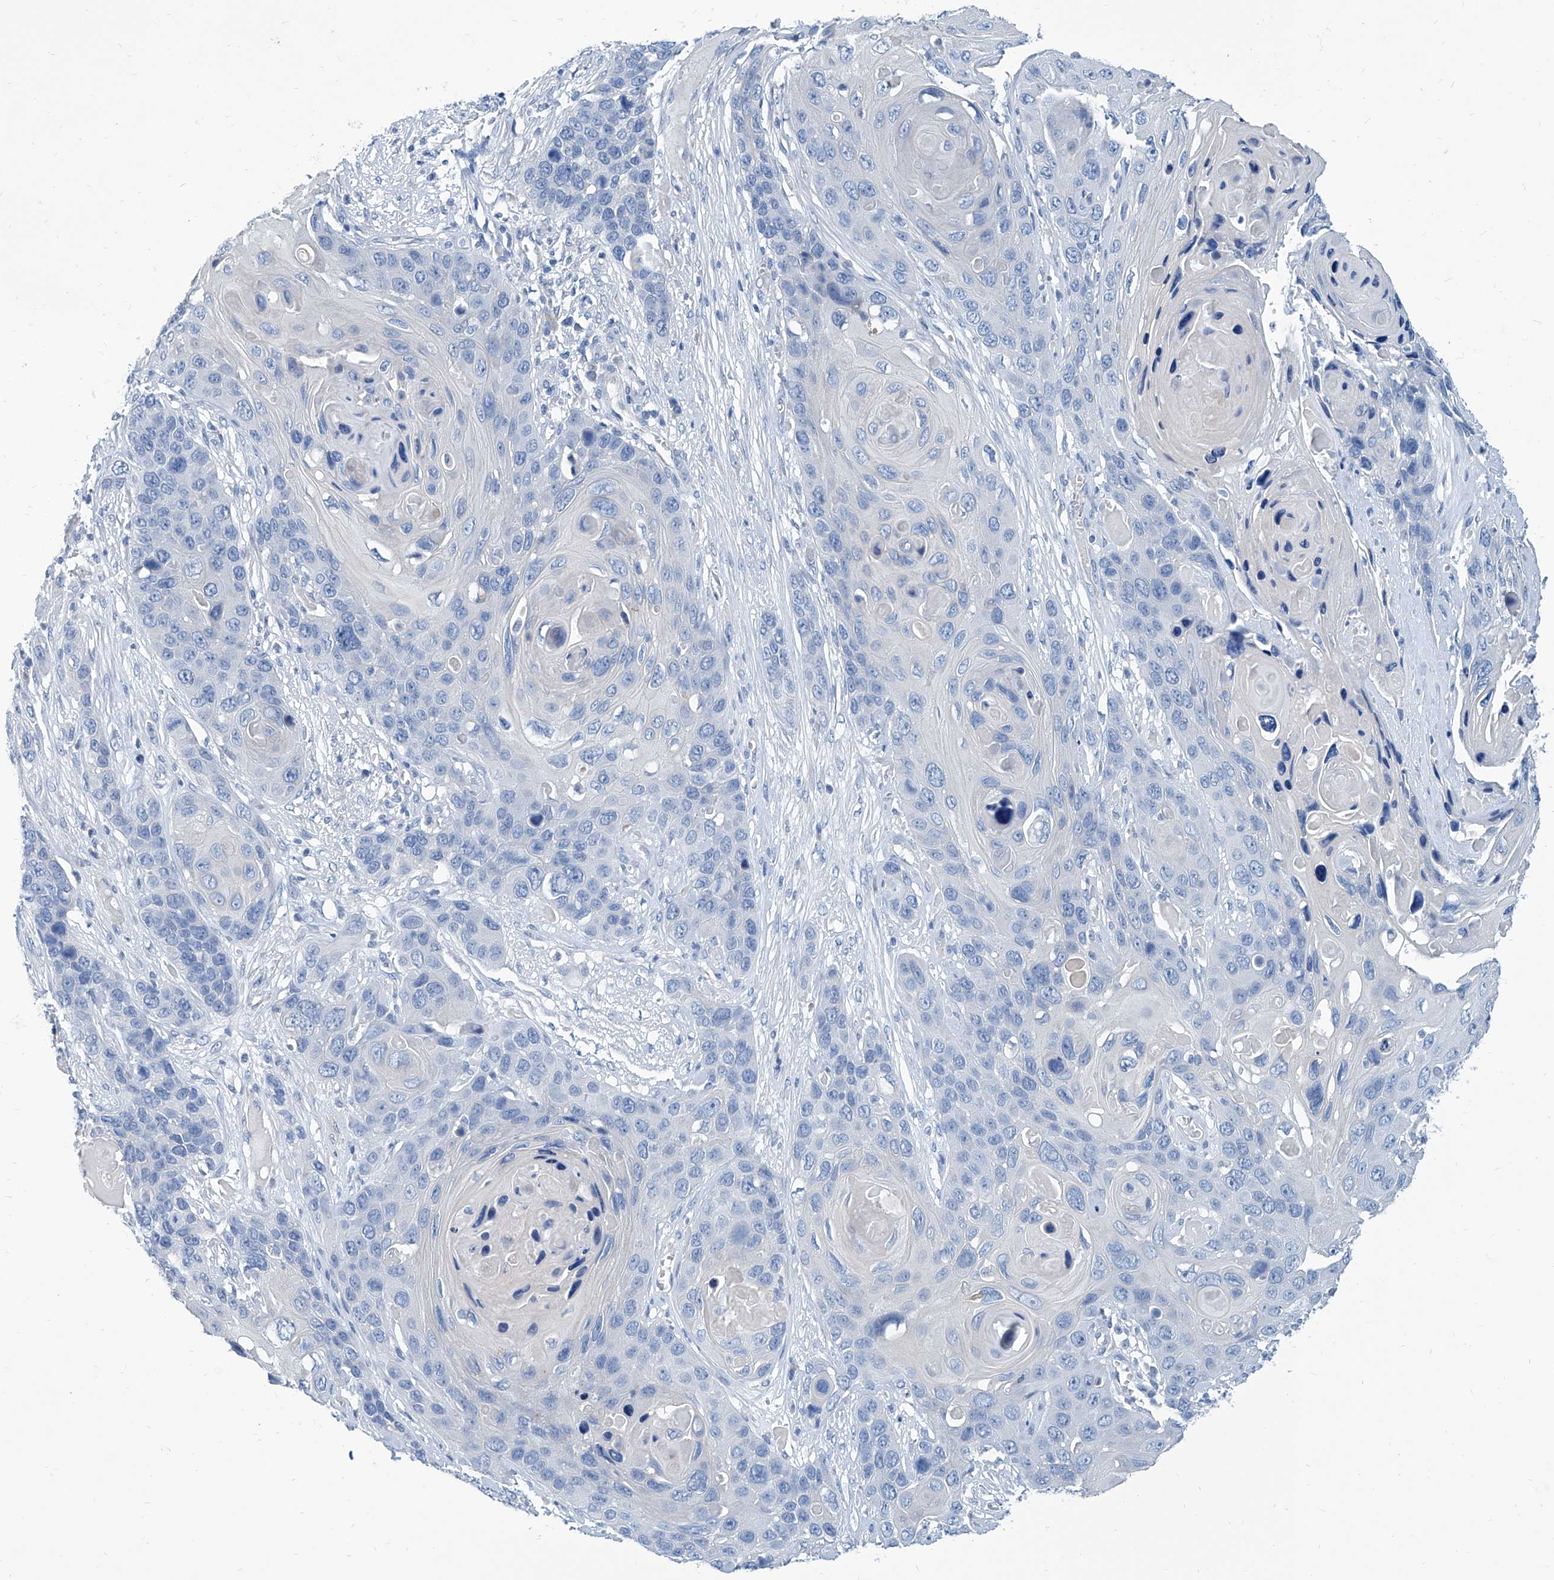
{"staining": {"intensity": "negative", "quantity": "none", "location": "none"}, "tissue": "skin cancer", "cell_type": "Tumor cells", "image_type": "cancer", "snomed": [{"axis": "morphology", "description": "Squamous cell carcinoma, NOS"}, {"axis": "topography", "description": "Skin"}], "caption": "Immunohistochemistry image of neoplastic tissue: skin squamous cell carcinoma stained with DAB (3,3'-diaminobenzidine) reveals no significant protein staining in tumor cells.", "gene": "ZNF519", "patient": {"sex": "male", "age": 55}}